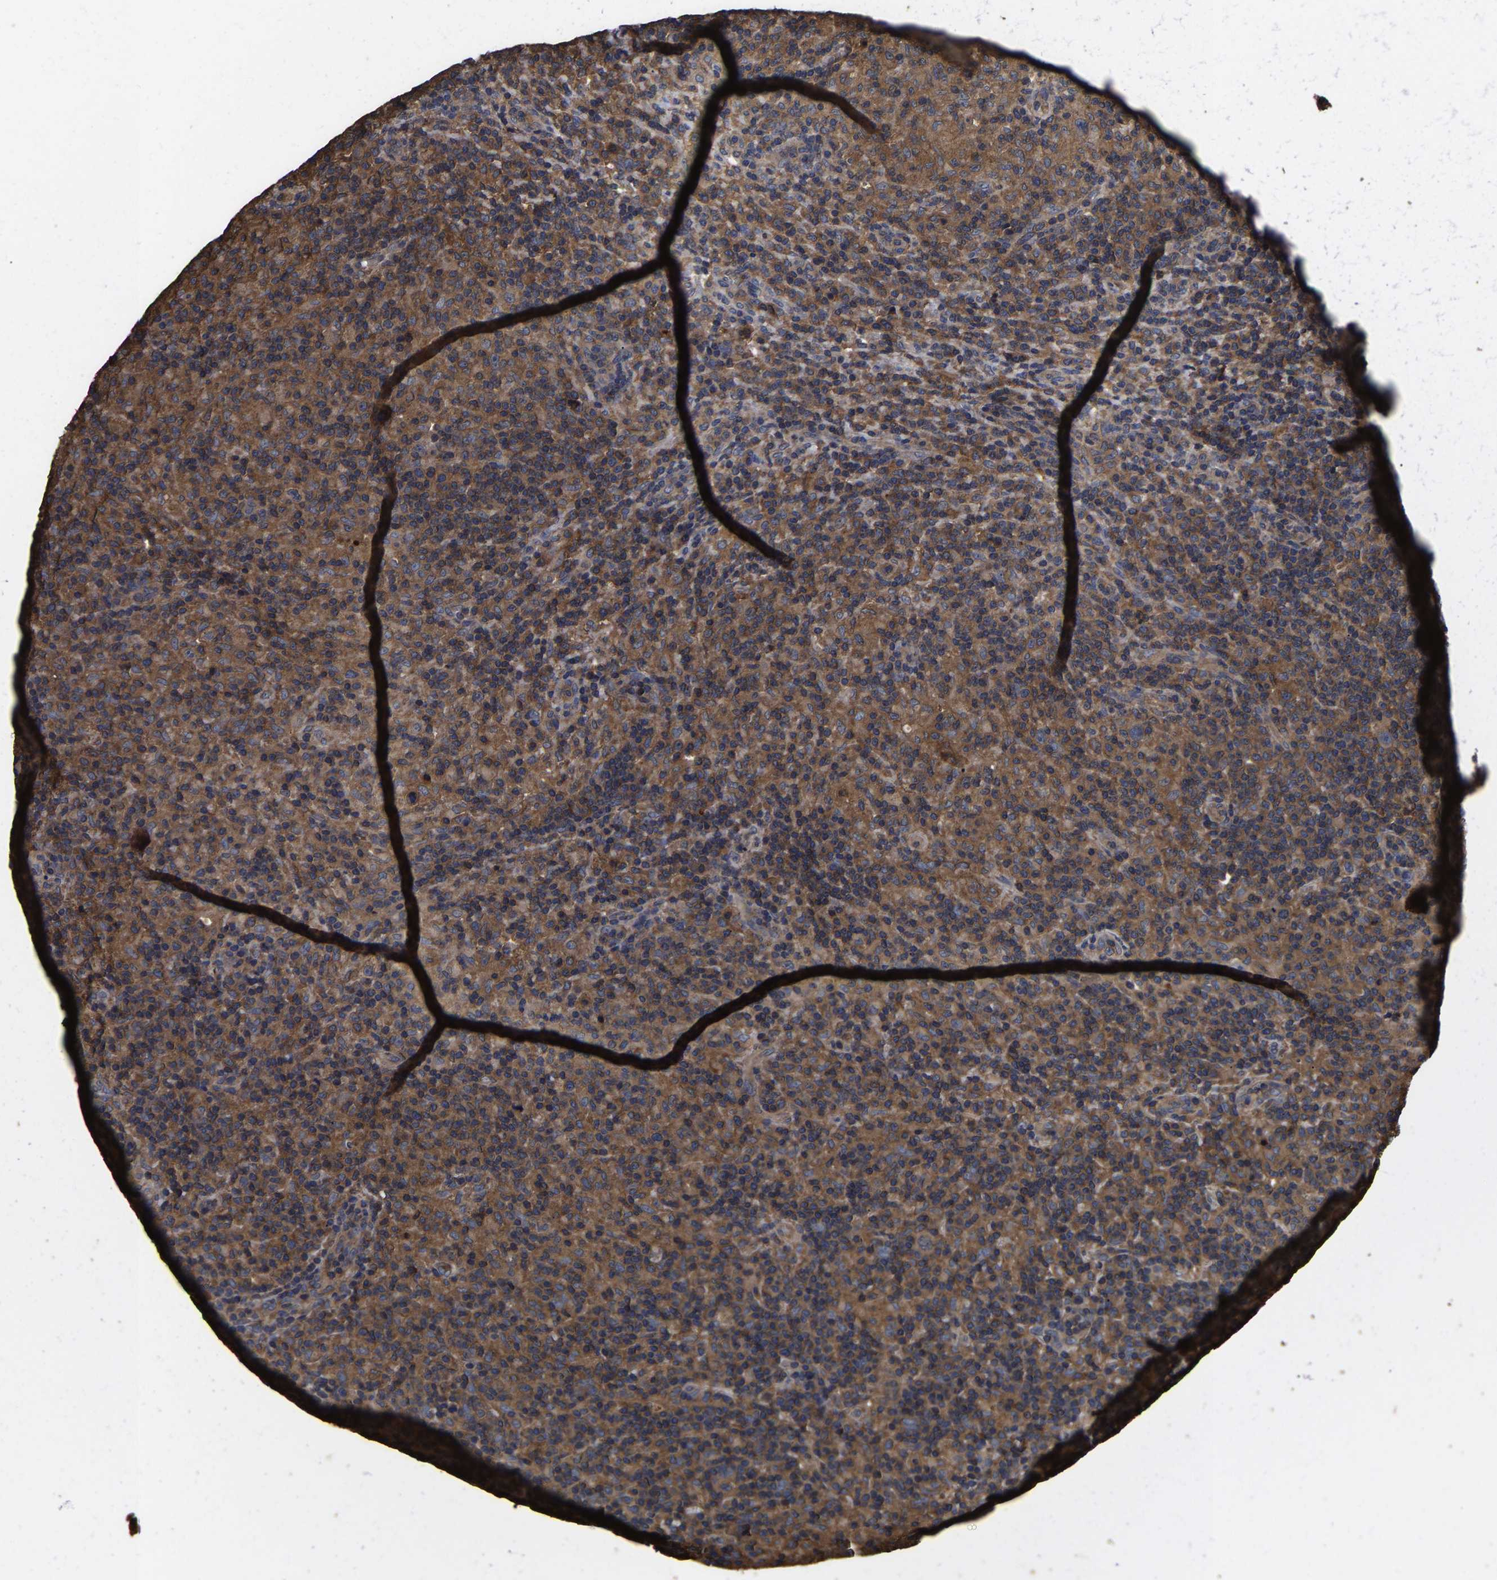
{"staining": {"intensity": "moderate", "quantity": ">75%", "location": "cytoplasmic/membranous"}, "tissue": "lymphoma", "cell_type": "Tumor cells", "image_type": "cancer", "snomed": [{"axis": "morphology", "description": "Hodgkin's disease, NOS"}, {"axis": "topography", "description": "Lymph node"}], "caption": "Tumor cells demonstrate medium levels of moderate cytoplasmic/membranous expression in approximately >75% of cells in lymphoma. (DAB IHC with brightfield microscopy, high magnification).", "gene": "ITCH", "patient": {"sex": "male", "age": 70}}